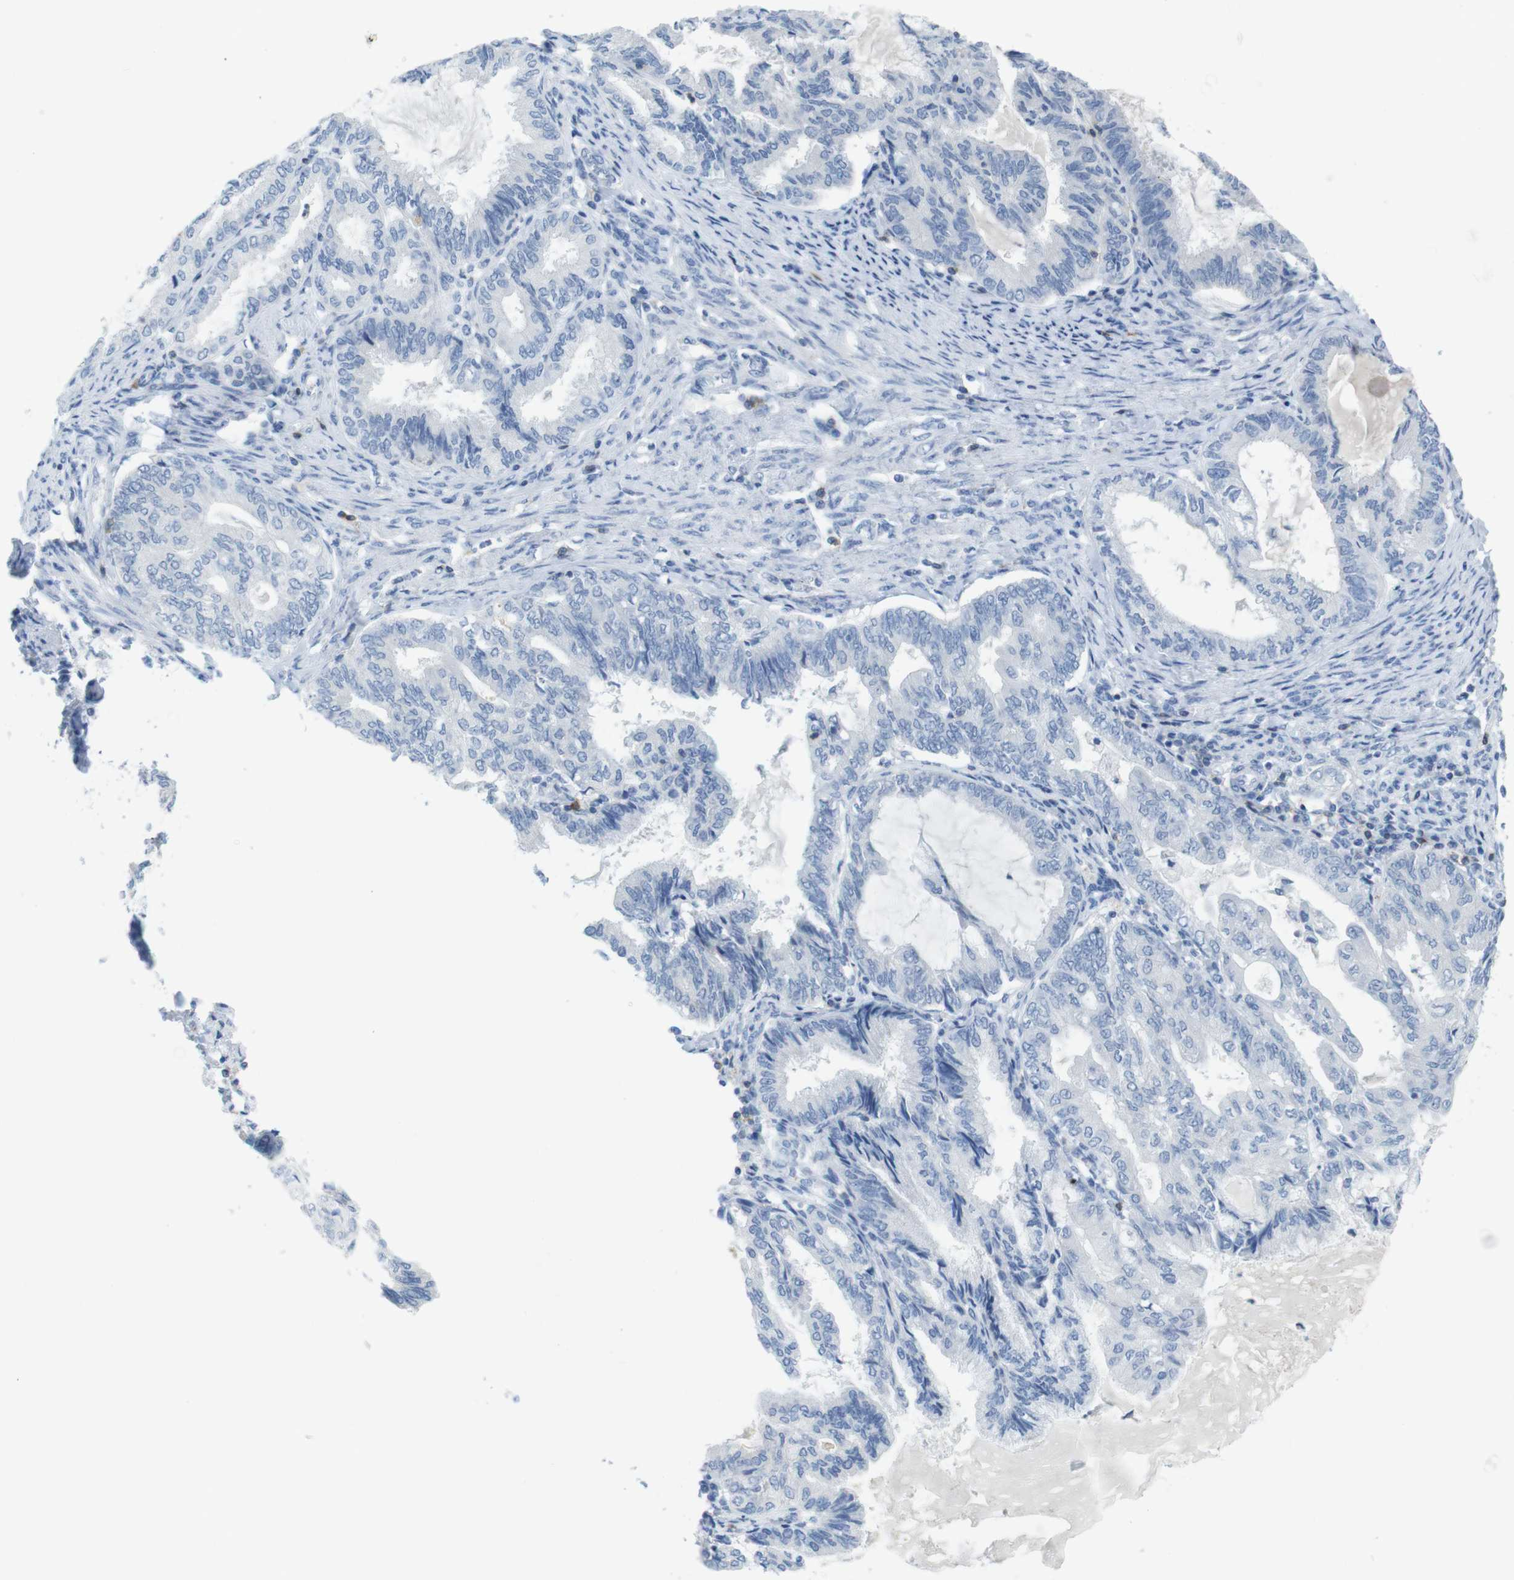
{"staining": {"intensity": "negative", "quantity": "none", "location": "none"}, "tissue": "endometrial cancer", "cell_type": "Tumor cells", "image_type": "cancer", "snomed": [{"axis": "morphology", "description": "Adenocarcinoma, NOS"}, {"axis": "topography", "description": "Endometrium"}], "caption": "A micrograph of endometrial cancer stained for a protein exhibits no brown staining in tumor cells.", "gene": "CD5", "patient": {"sex": "female", "age": 86}}